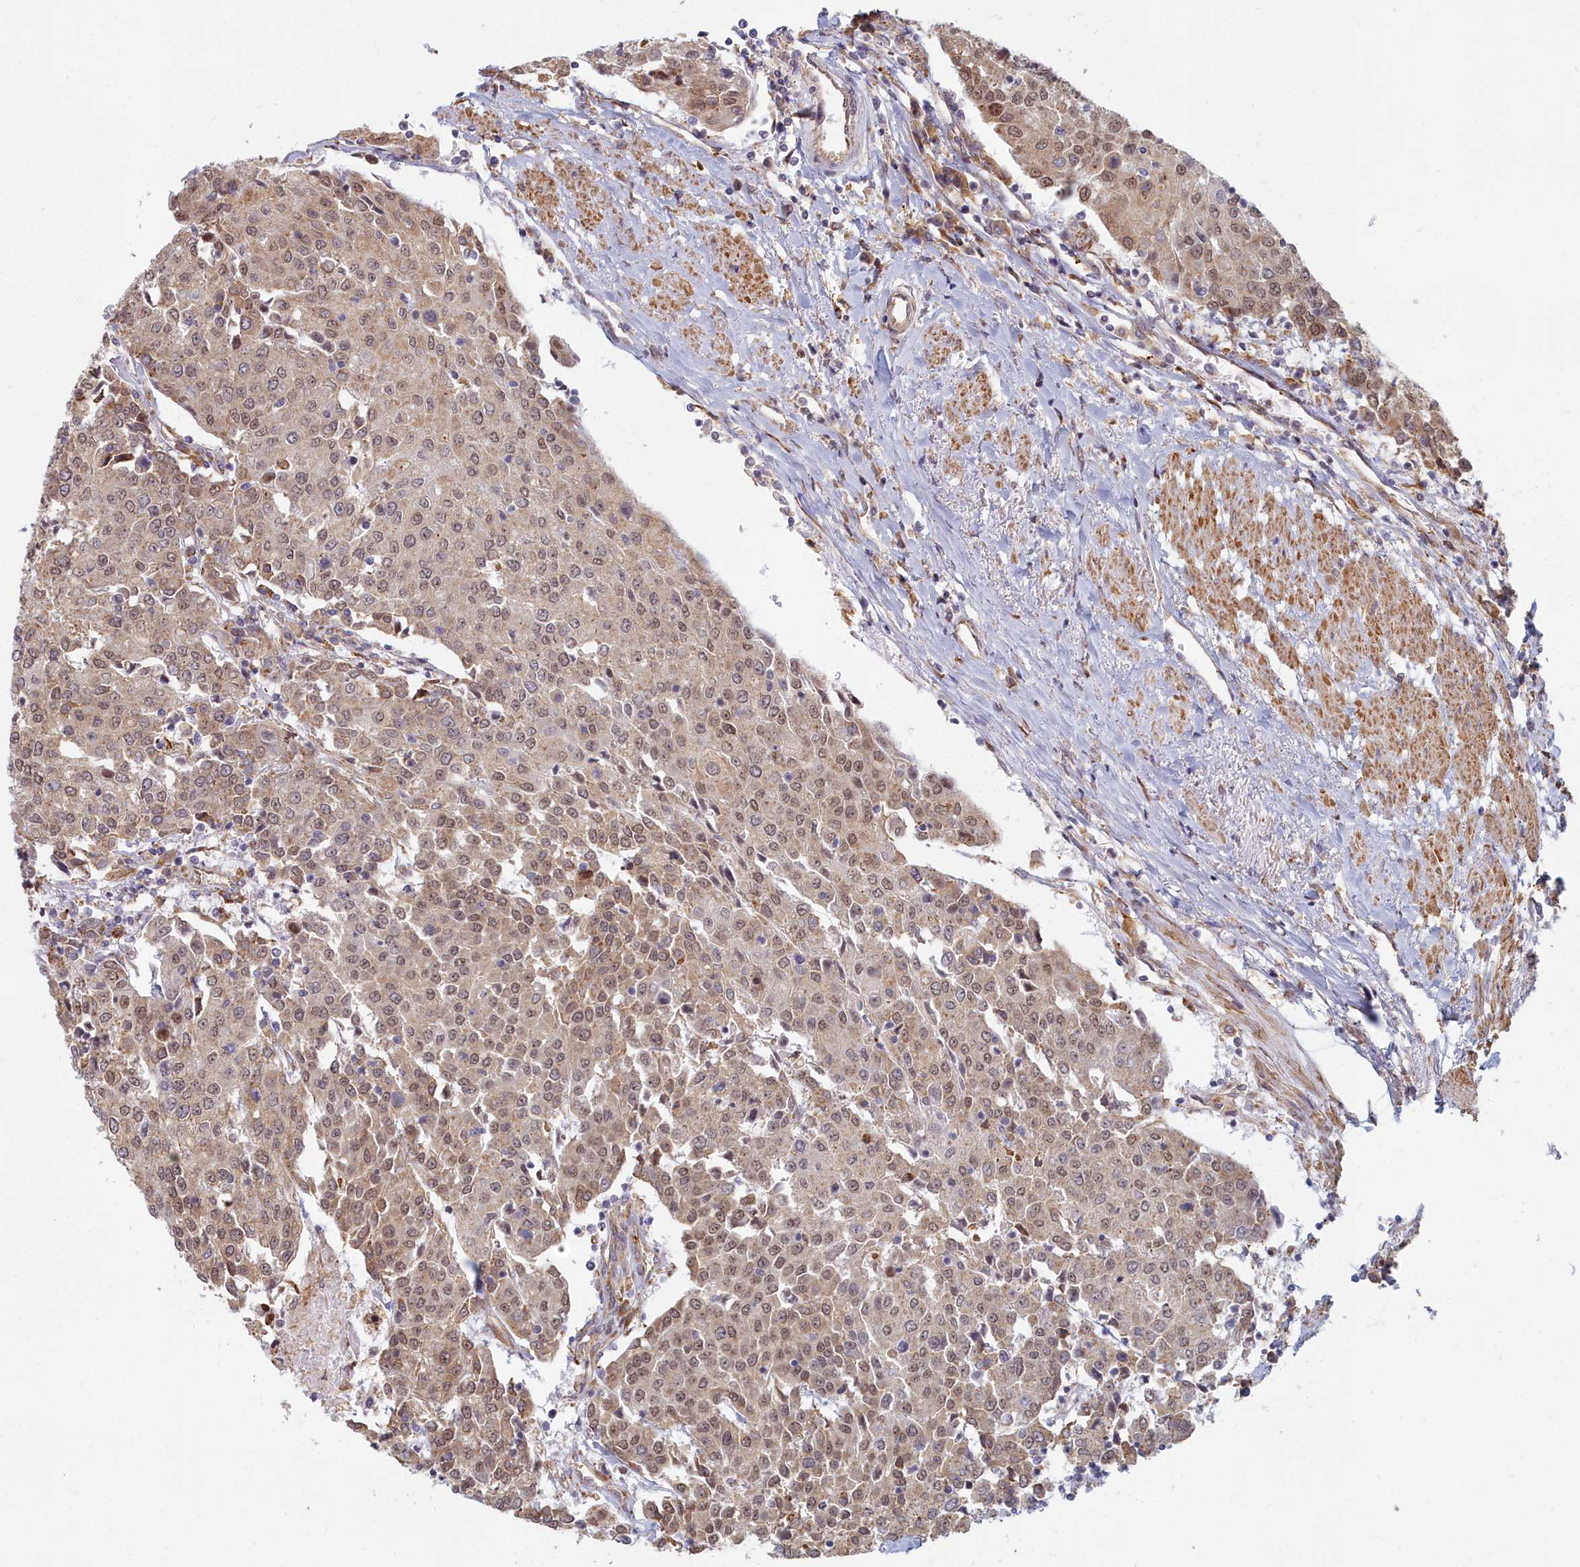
{"staining": {"intensity": "weak", "quantity": "25%-75%", "location": "cytoplasmic/membranous,nuclear"}, "tissue": "urothelial cancer", "cell_type": "Tumor cells", "image_type": "cancer", "snomed": [{"axis": "morphology", "description": "Urothelial carcinoma, High grade"}, {"axis": "topography", "description": "Urinary bladder"}], "caption": "Immunohistochemistry staining of high-grade urothelial carcinoma, which exhibits low levels of weak cytoplasmic/membranous and nuclear expression in approximately 25%-75% of tumor cells indicating weak cytoplasmic/membranous and nuclear protein positivity. The staining was performed using DAB (3,3'-diaminobenzidine) (brown) for protein detection and nuclei were counterstained in hematoxylin (blue).", "gene": "MAK16", "patient": {"sex": "female", "age": 85}}